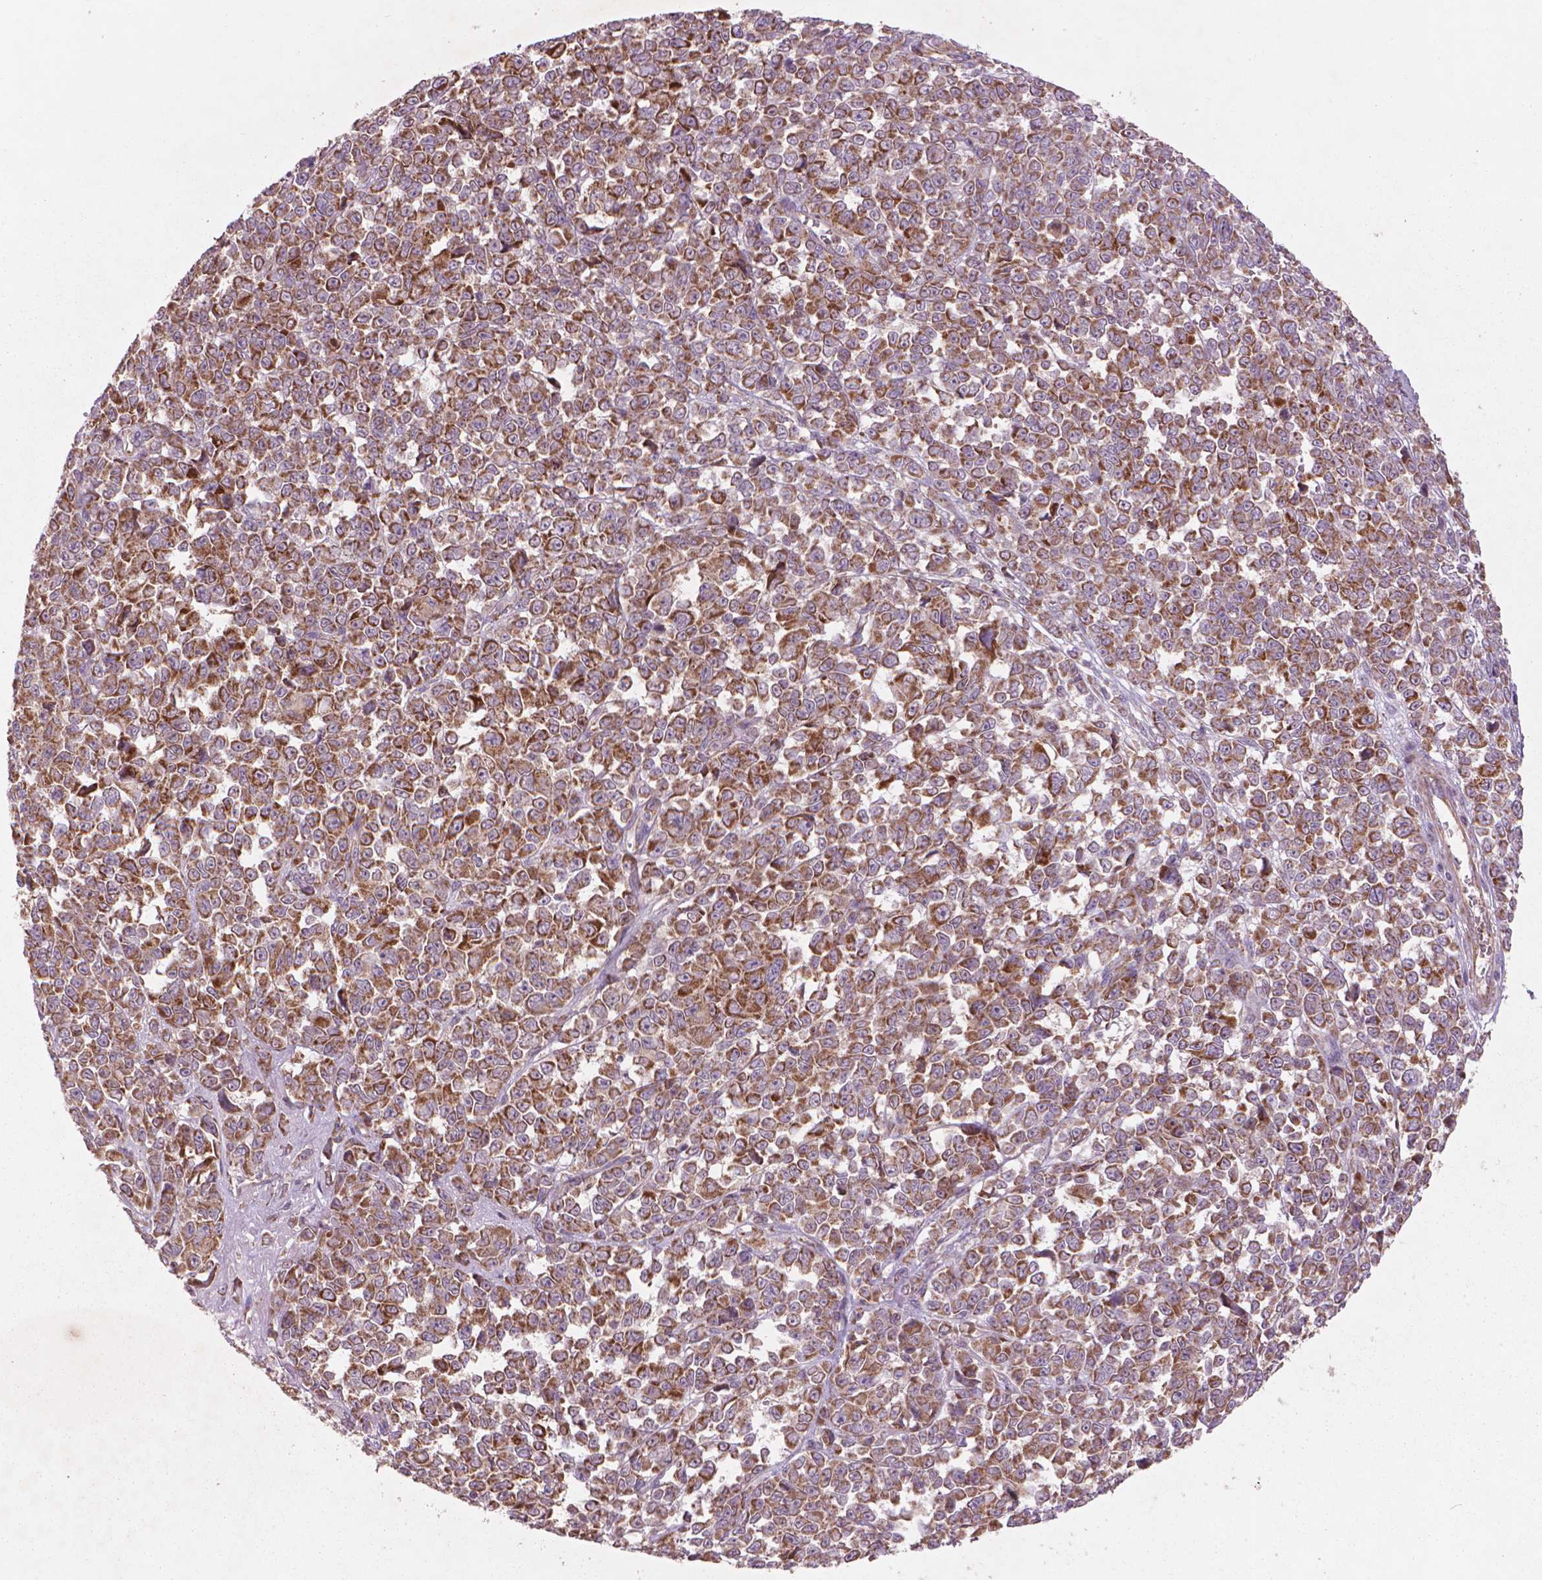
{"staining": {"intensity": "strong", "quantity": ">75%", "location": "cytoplasmic/membranous"}, "tissue": "melanoma", "cell_type": "Tumor cells", "image_type": "cancer", "snomed": [{"axis": "morphology", "description": "Malignant melanoma, NOS"}, {"axis": "topography", "description": "Skin"}], "caption": "Melanoma stained with a protein marker reveals strong staining in tumor cells.", "gene": "NLRX1", "patient": {"sex": "female", "age": 95}}